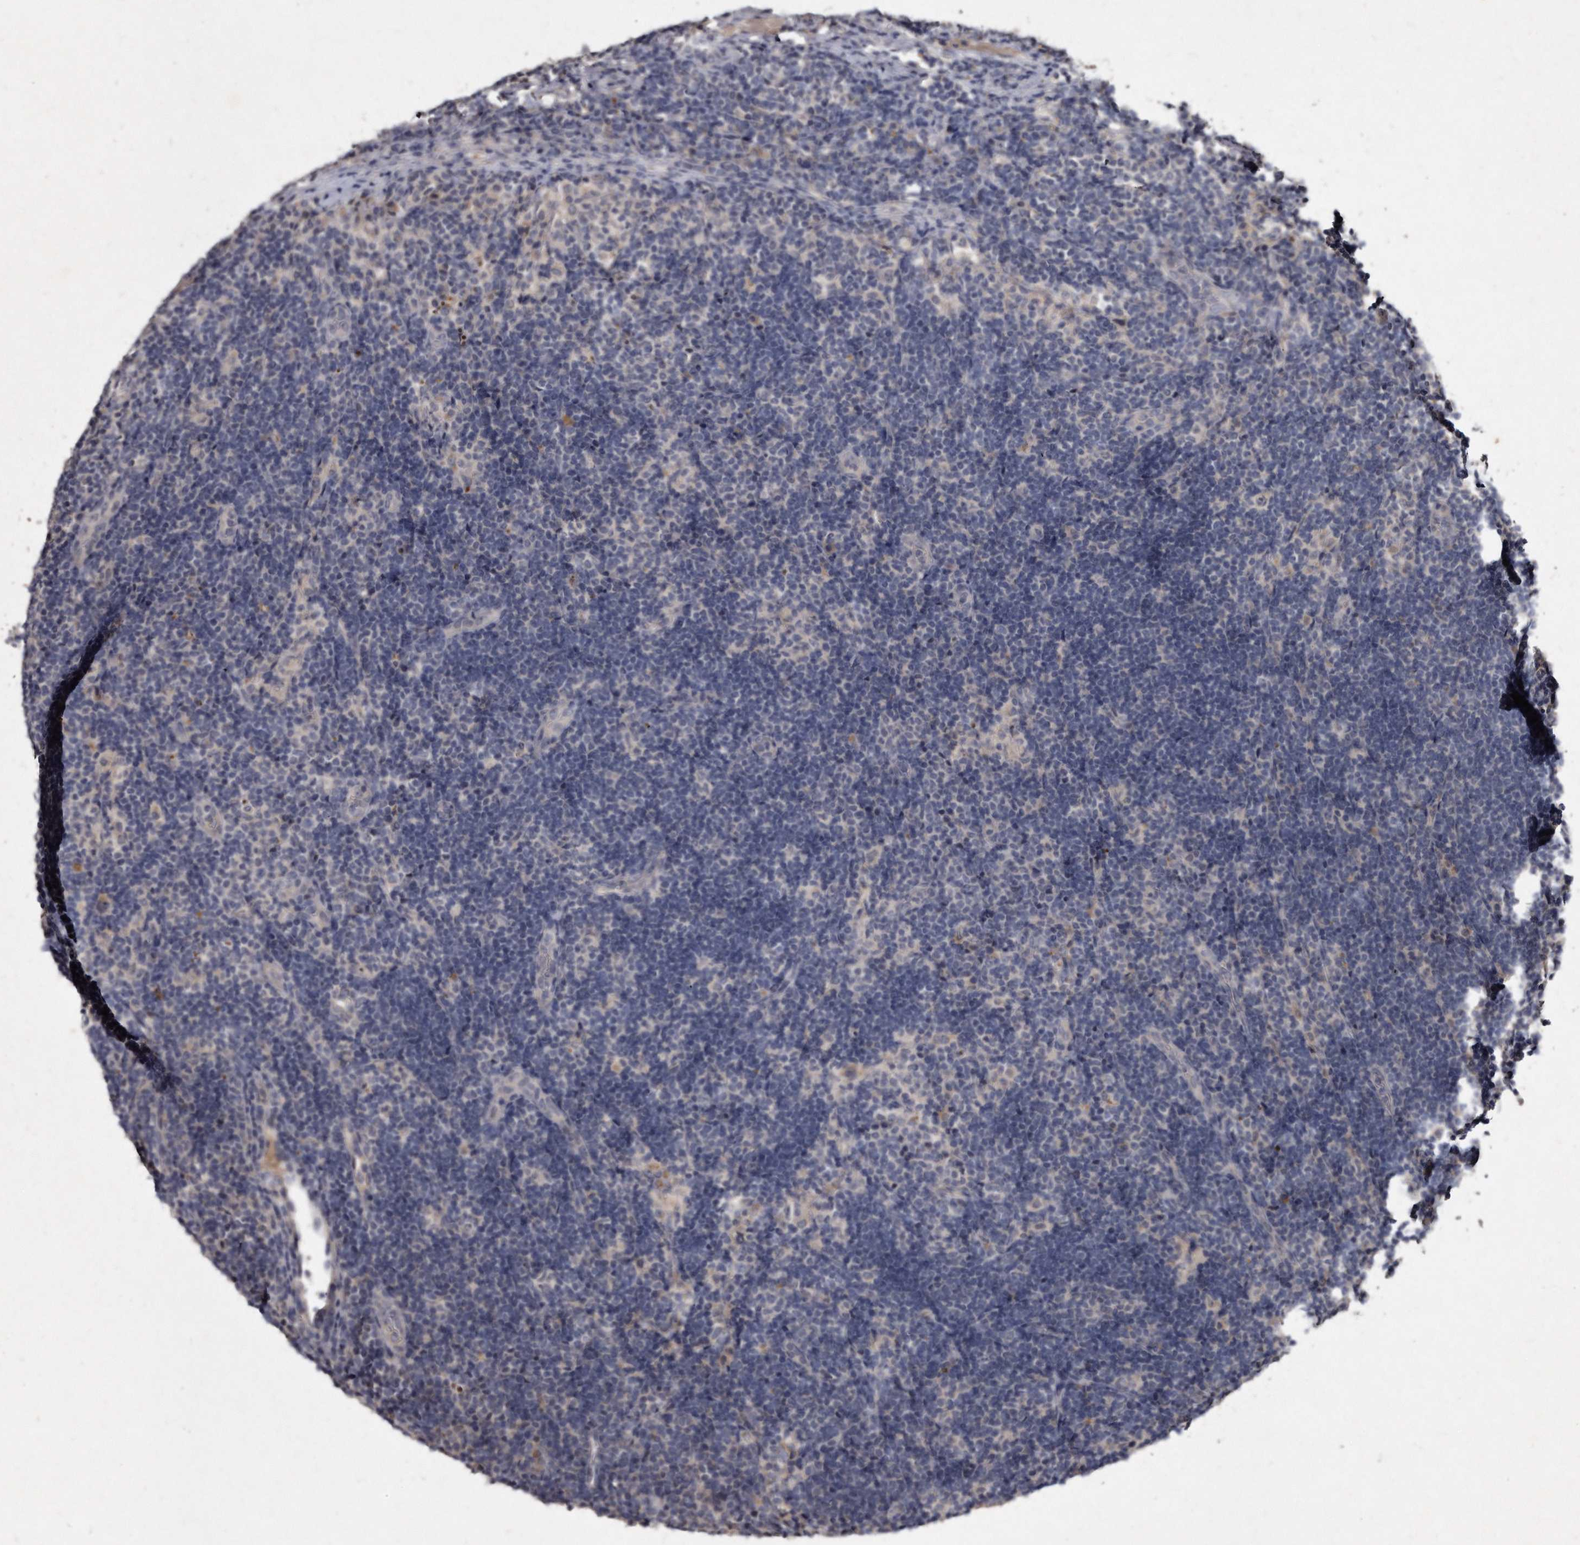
{"staining": {"intensity": "negative", "quantity": "none", "location": "none"}, "tissue": "lymph node", "cell_type": "Germinal center cells", "image_type": "normal", "snomed": [{"axis": "morphology", "description": "Normal tissue, NOS"}, {"axis": "topography", "description": "Lymph node"}], "caption": "An IHC histopathology image of normal lymph node is shown. There is no staining in germinal center cells of lymph node.", "gene": "KLHDC3", "patient": {"sex": "female", "age": 22}}